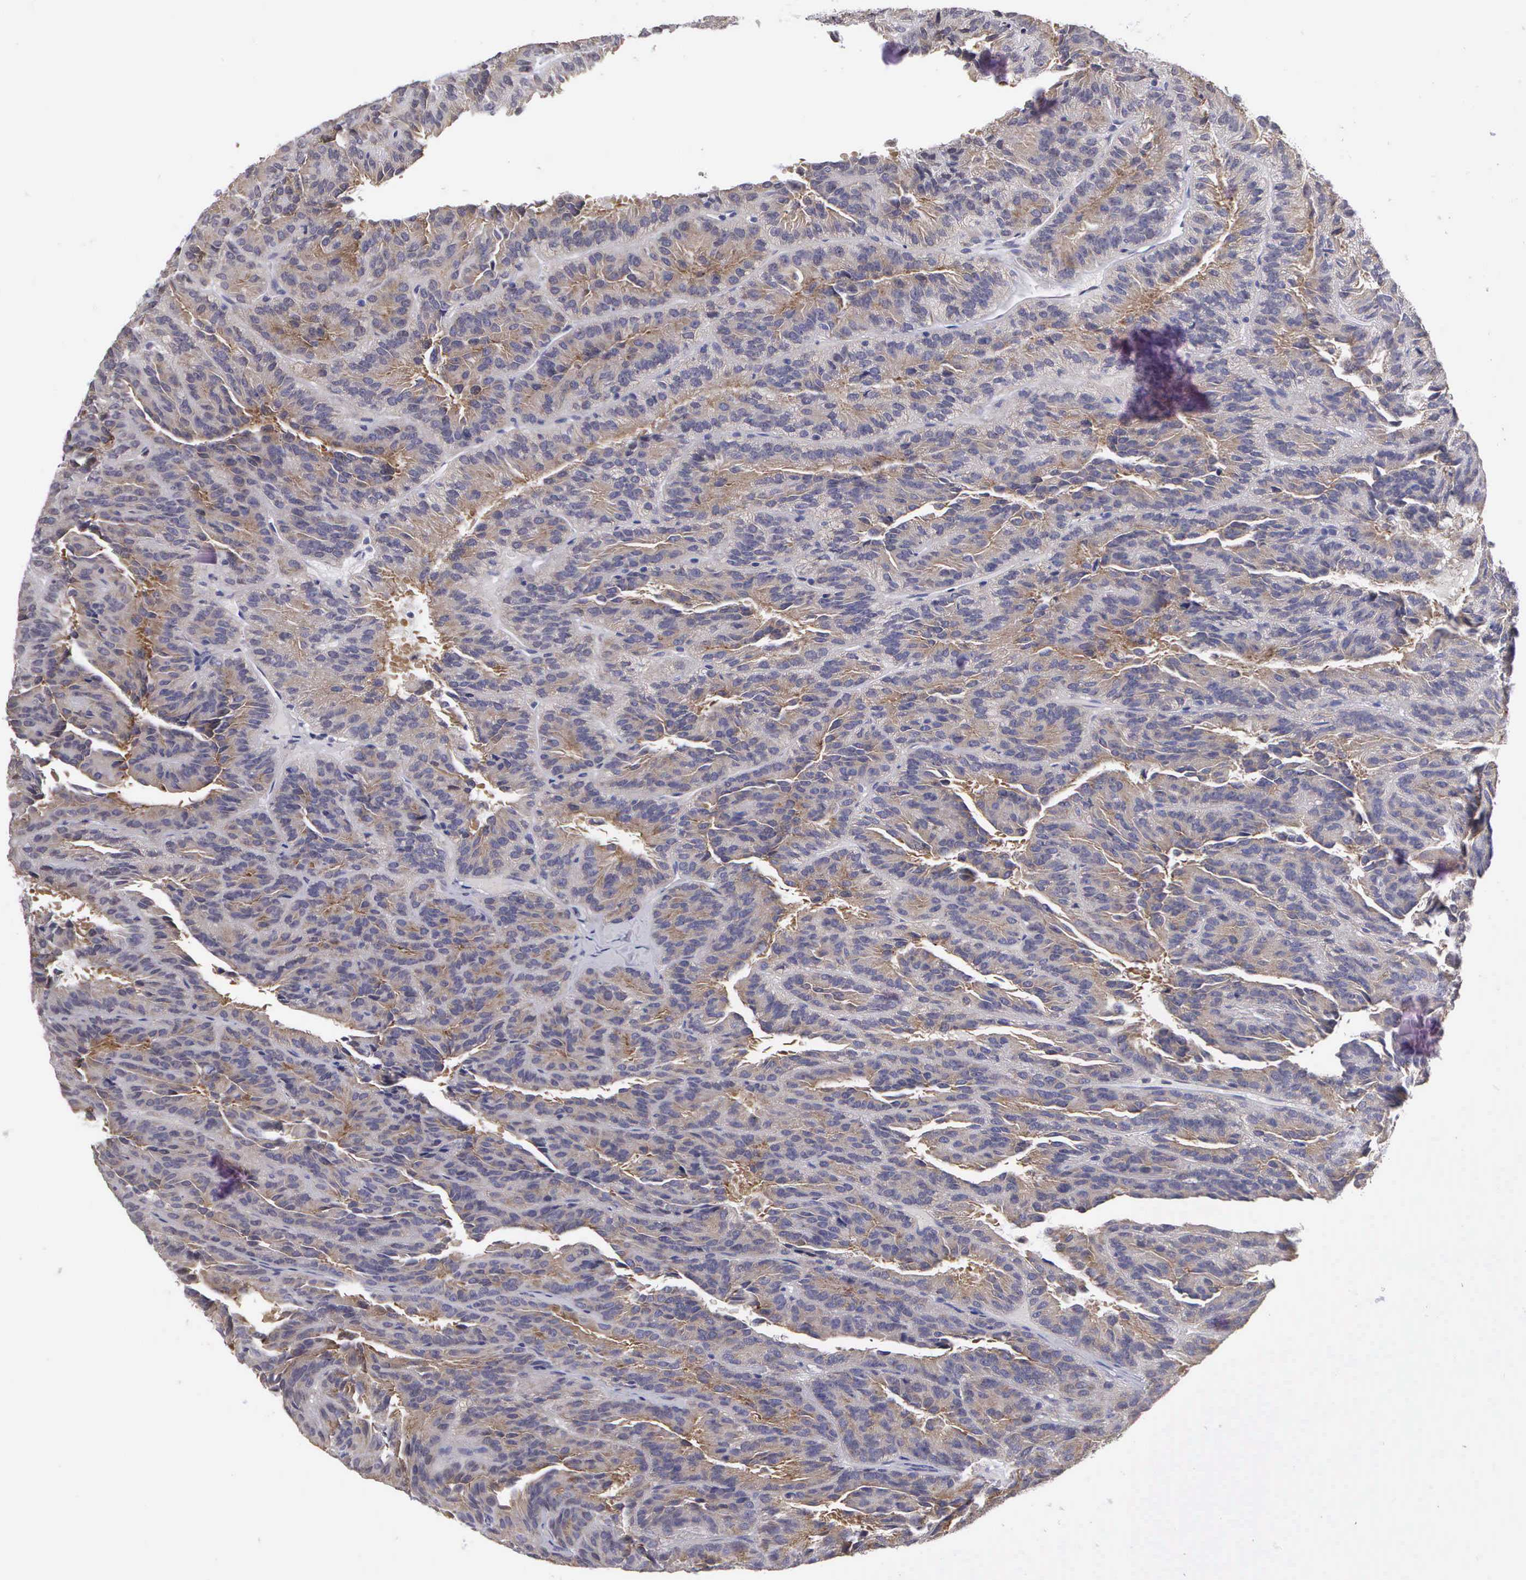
{"staining": {"intensity": "negative", "quantity": "none", "location": "none"}, "tissue": "renal cancer", "cell_type": "Tumor cells", "image_type": "cancer", "snomed": [{"axis": "morphology", "description": "Adenocarcinoma, NOS"}, {"axis": "topography", "description": "Kidney"}], "caption": "Renal adenocarcinoma stained for a protein using immunohistochemistry reveals no positivity tumor cells.", "gene": "GRIPAP1", "patient": {"sex": "male", "age": 46}}